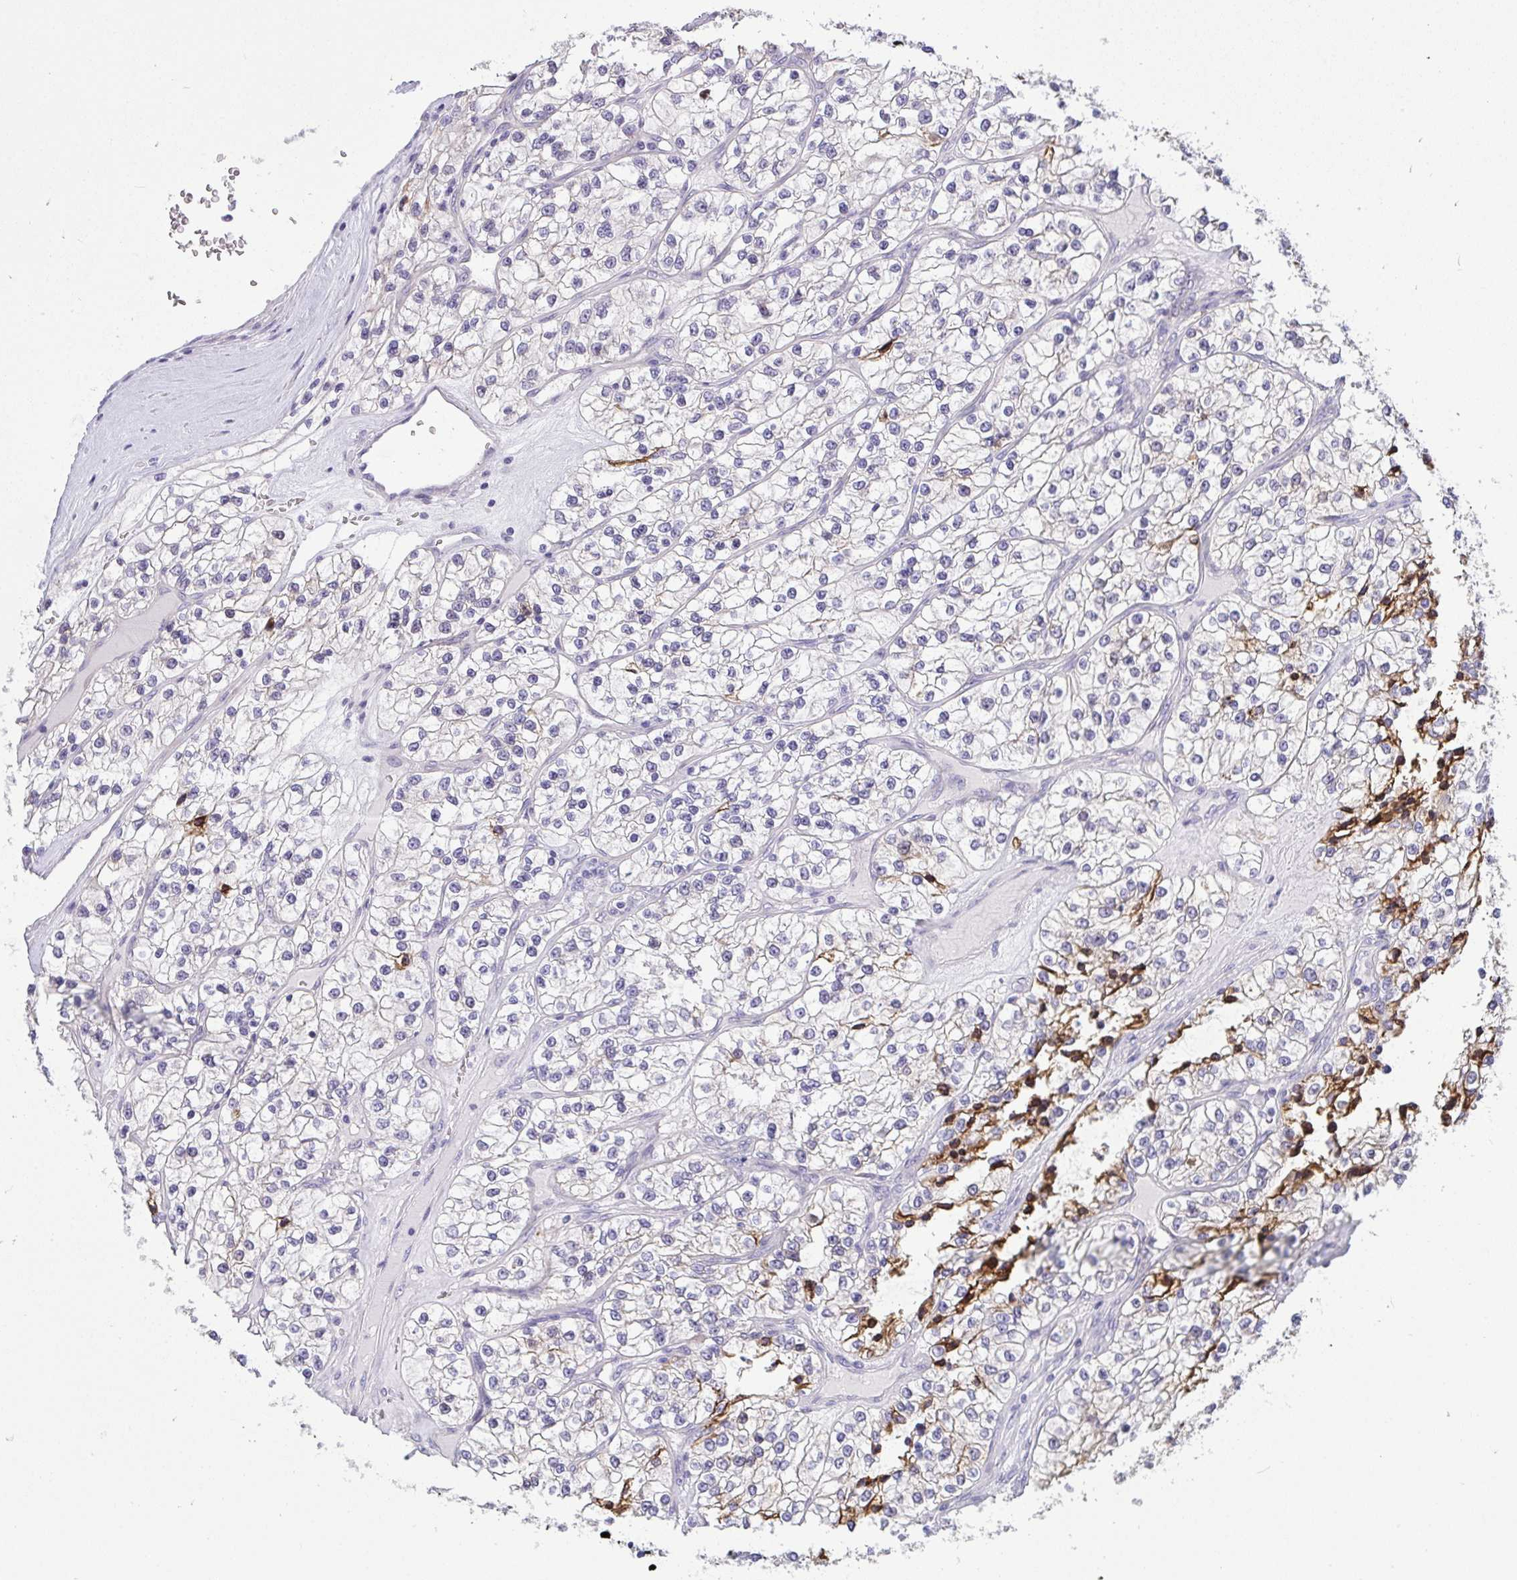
{"staining": {"intensity": "negative", "quantity": "none", "location": "none"}, "tissue": "renal cancer", "cell_type": "Tumor cells", "image_type": "cancer", "snomed": [{"axis": "morphology", "description": "Adenocarcinoma, NOS"}, {"axis": "topography", "description": "Kidney"}], "caption": "DAB immunohistochemical staining of adenocarcinoma (renal) displays no significant positivity in tumor cells.", "gene": "VGLL3", "patient": {"sex": "female", "age": 57}}